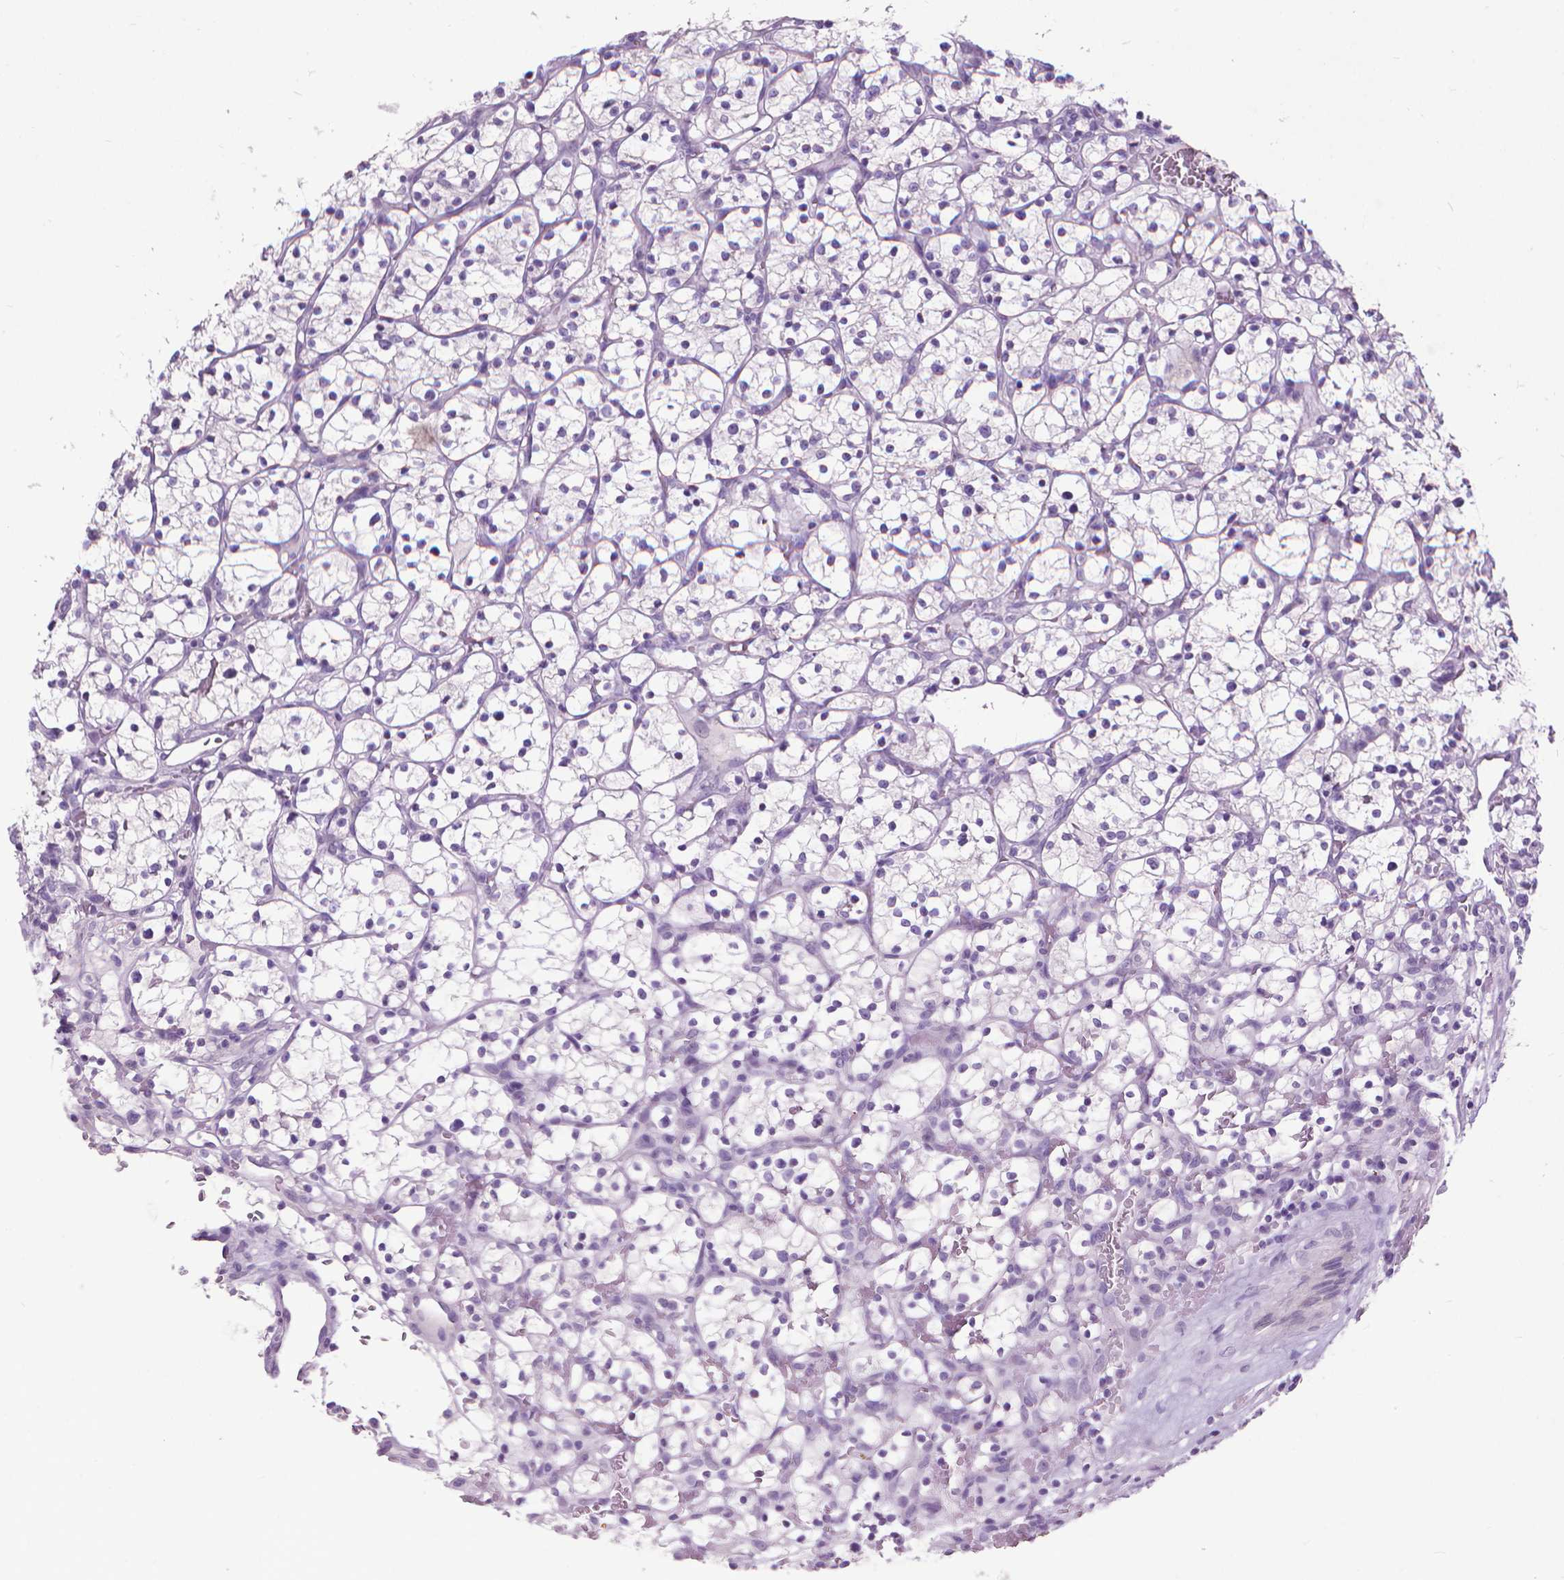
{"staining": {"intensity": "negative", "quantity": "none", "location": "none"}, "tissue": "renal cancer", "cell_type": "Tumor cells", "image_type": "cancer", "snomed": [{"axis": "morphology", "description": "Adenocarcinoma, NOS"}, {"axis": "topography", "description": "Kidney"}], "caption": "A histopathology image of human renal cancer (adenocarcinoma) is negative for staining in tumor cells. (DAB (3,3'-diaminobenzidine) immunohistochemistry (IHC) with hematoxylin counter stain).", "gene": "KRT5", "patient": {"sex": "female", "age": 64}}